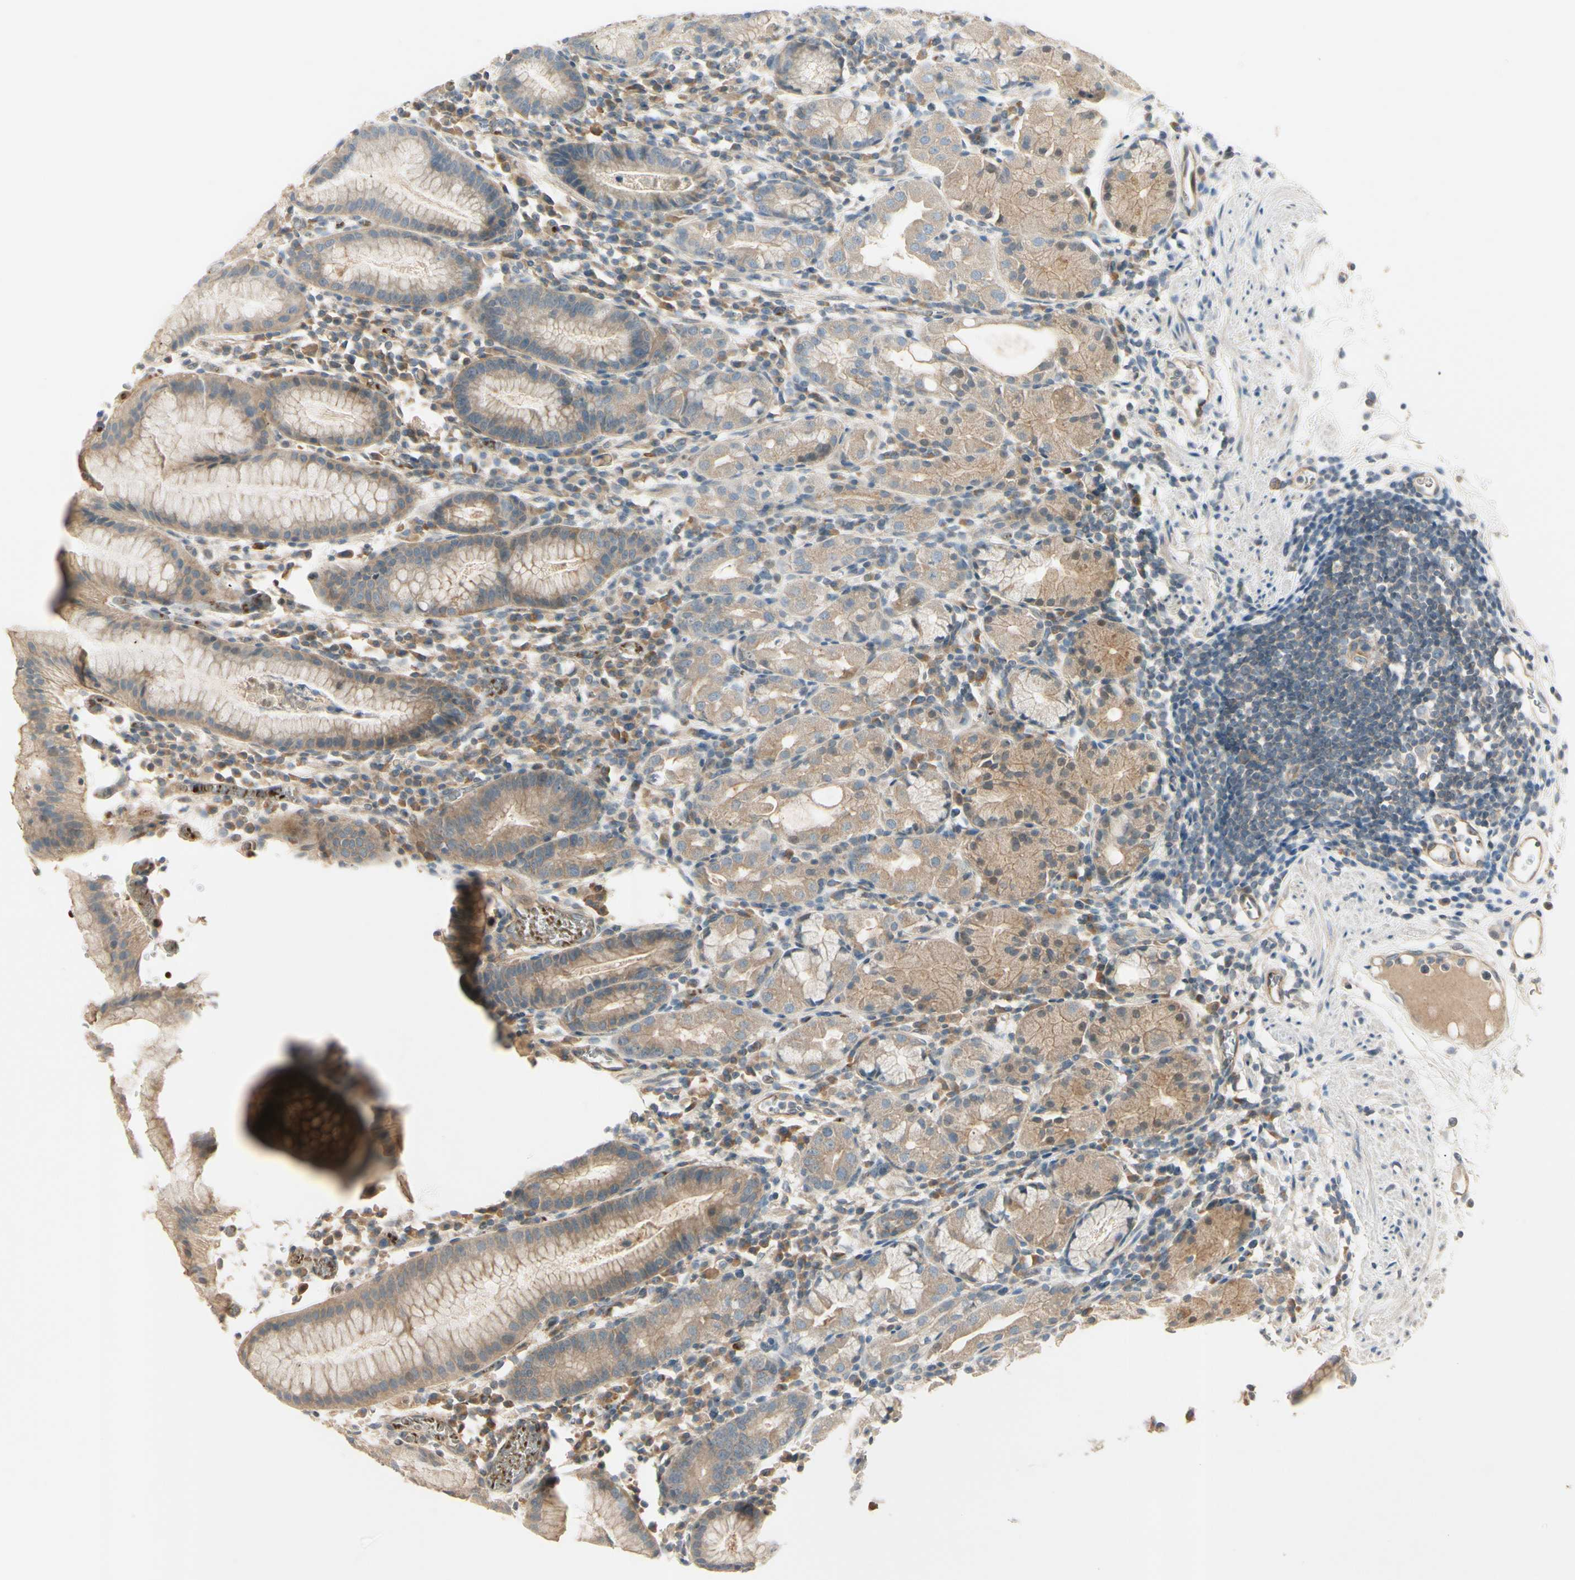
{"staining": {"intensity": "moderate", "quantity": ">75%", "location": "cytoplasmic/membranous"}, "tissue": "stomach", "cell_type": "Glandular cells", "image_type": "normal", "snomed": [{"axis": "morphology", "description": "Normal tissue, NOS"}, {"axis": "topography", "description": "Stomach"}, {"axis": "topography", "description": "Stomach, lower"}], "caption": "Moderate cytoplasmic/membranous protein positivity is present in approximately >75% of glandular cells in stomach.", "gene": "PPP3CB", "patient": {"sex": "female", "age": 75}}